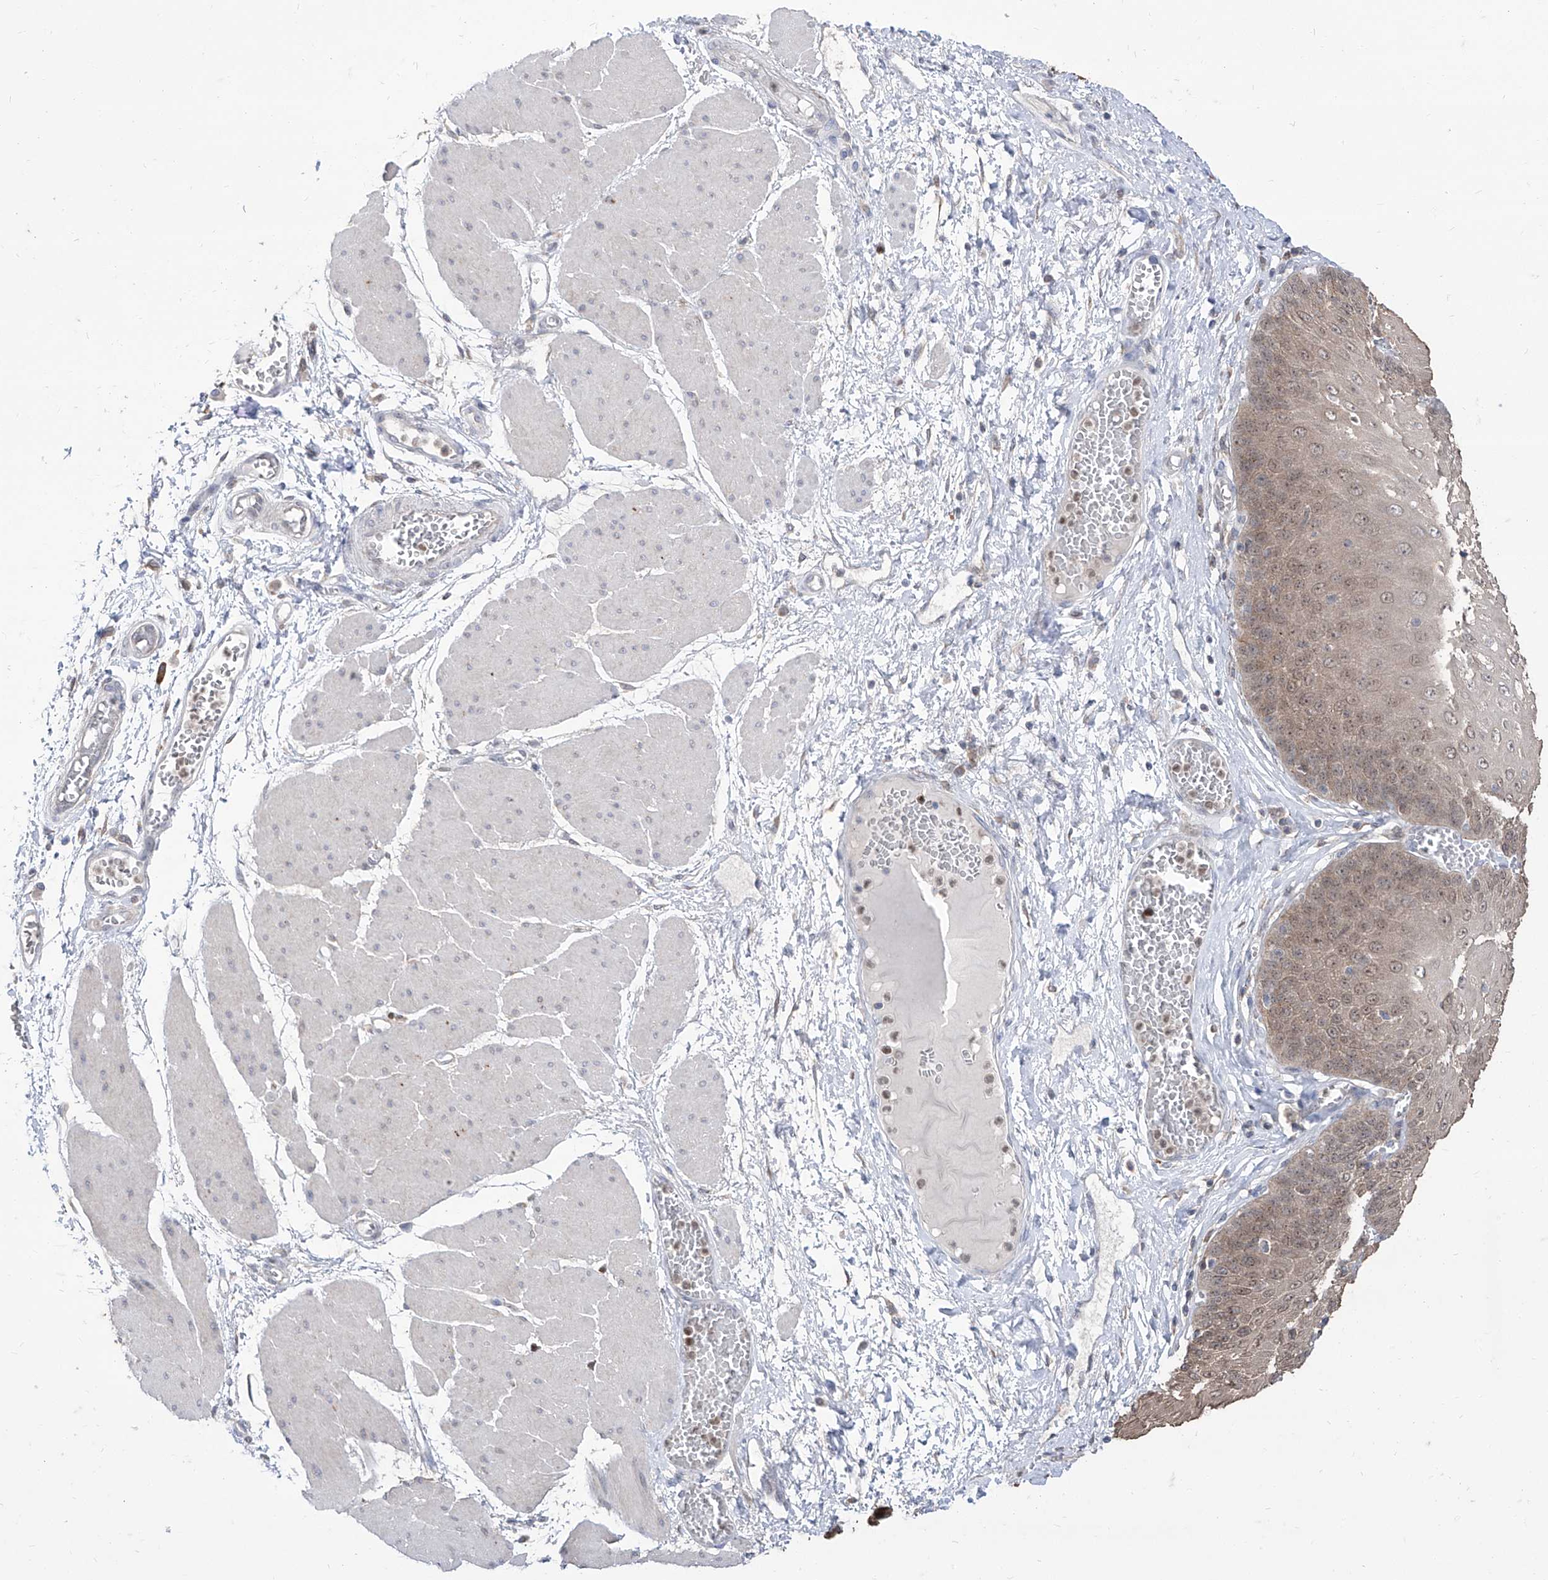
{"staining": {"intensity": "moderate", "quantity": ">75%", "location": "cytoplasmic/membranous,nuclear"}, "tissue": "esophagus", "cell_type": "Squamous epithelial cells", "image_type": "normal", "snomed": [{"axis": "morphology", "description": "Normal tissue, NOS"}, {"axis": "topography", "description": "Esophagus"}], "caption": "Esophagus stained with IHC shows moderate cytoplasmic/membranous,nuclear staining in about >75% of squamous epithelial cells. The protein is shown in brown color, while the nuclei are stained blue.", "gene": "BROX", "patient": {"sex": "male", "age": 60}}